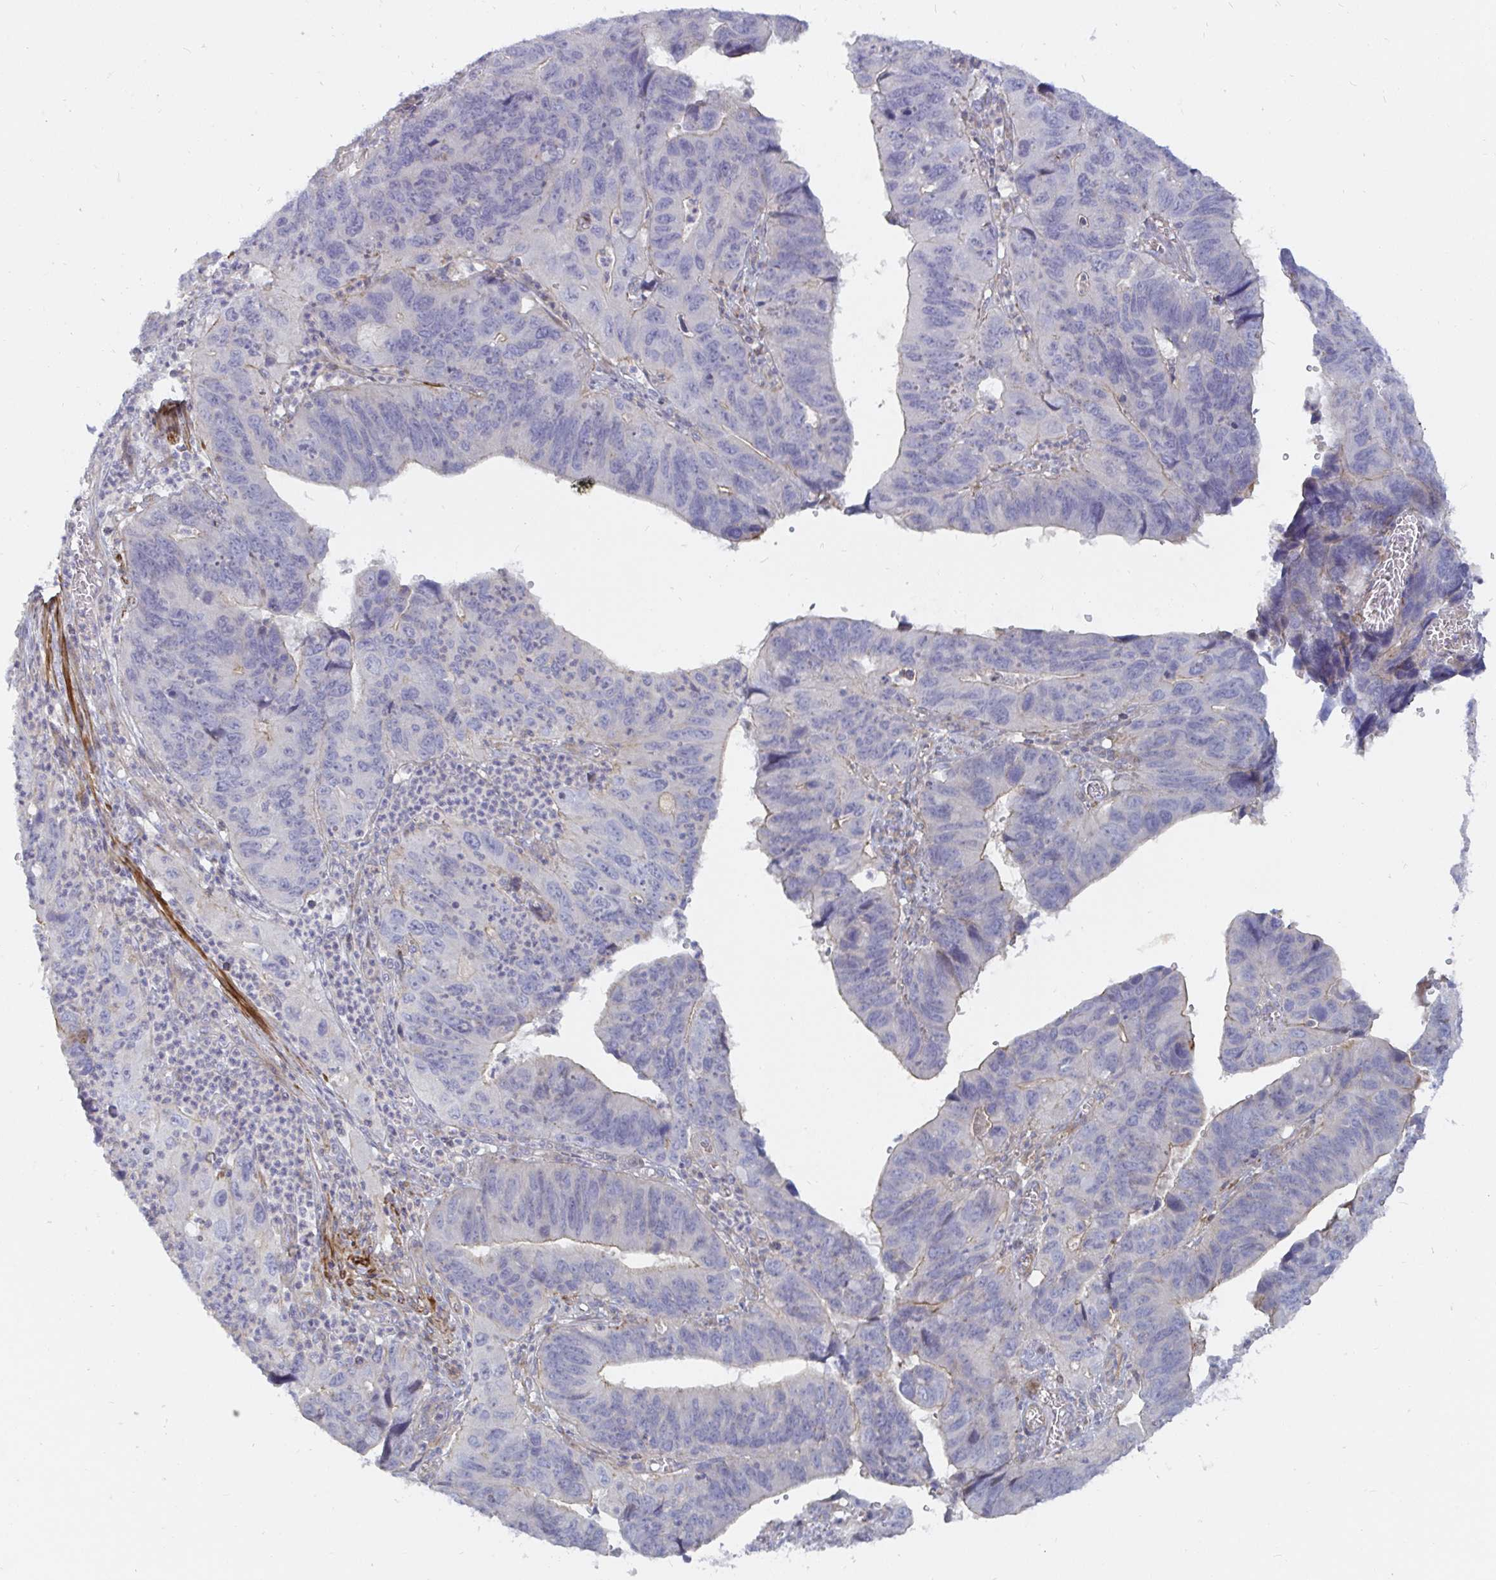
{"staining": {"intensity": "negative", "quantity": "none", "location": "none"}, "tissue": "stomach cancer", "cell_type": "Tumor cells", "image_type": "cancer", "snomed": [{"axis": "morphology", "description": "Adenocarcinoma, NOS"}, {"axis": "topography", "description": "Stomach"}], "caption": "Immunohistochemistry (IHC) photomicrograph of human stomach cancer (adenocarcinoma) stained for a protein (brown), which shows no staining in tumor cells.", "gene": "SSH2", "patient": {"sex": "male", "age": 59}}